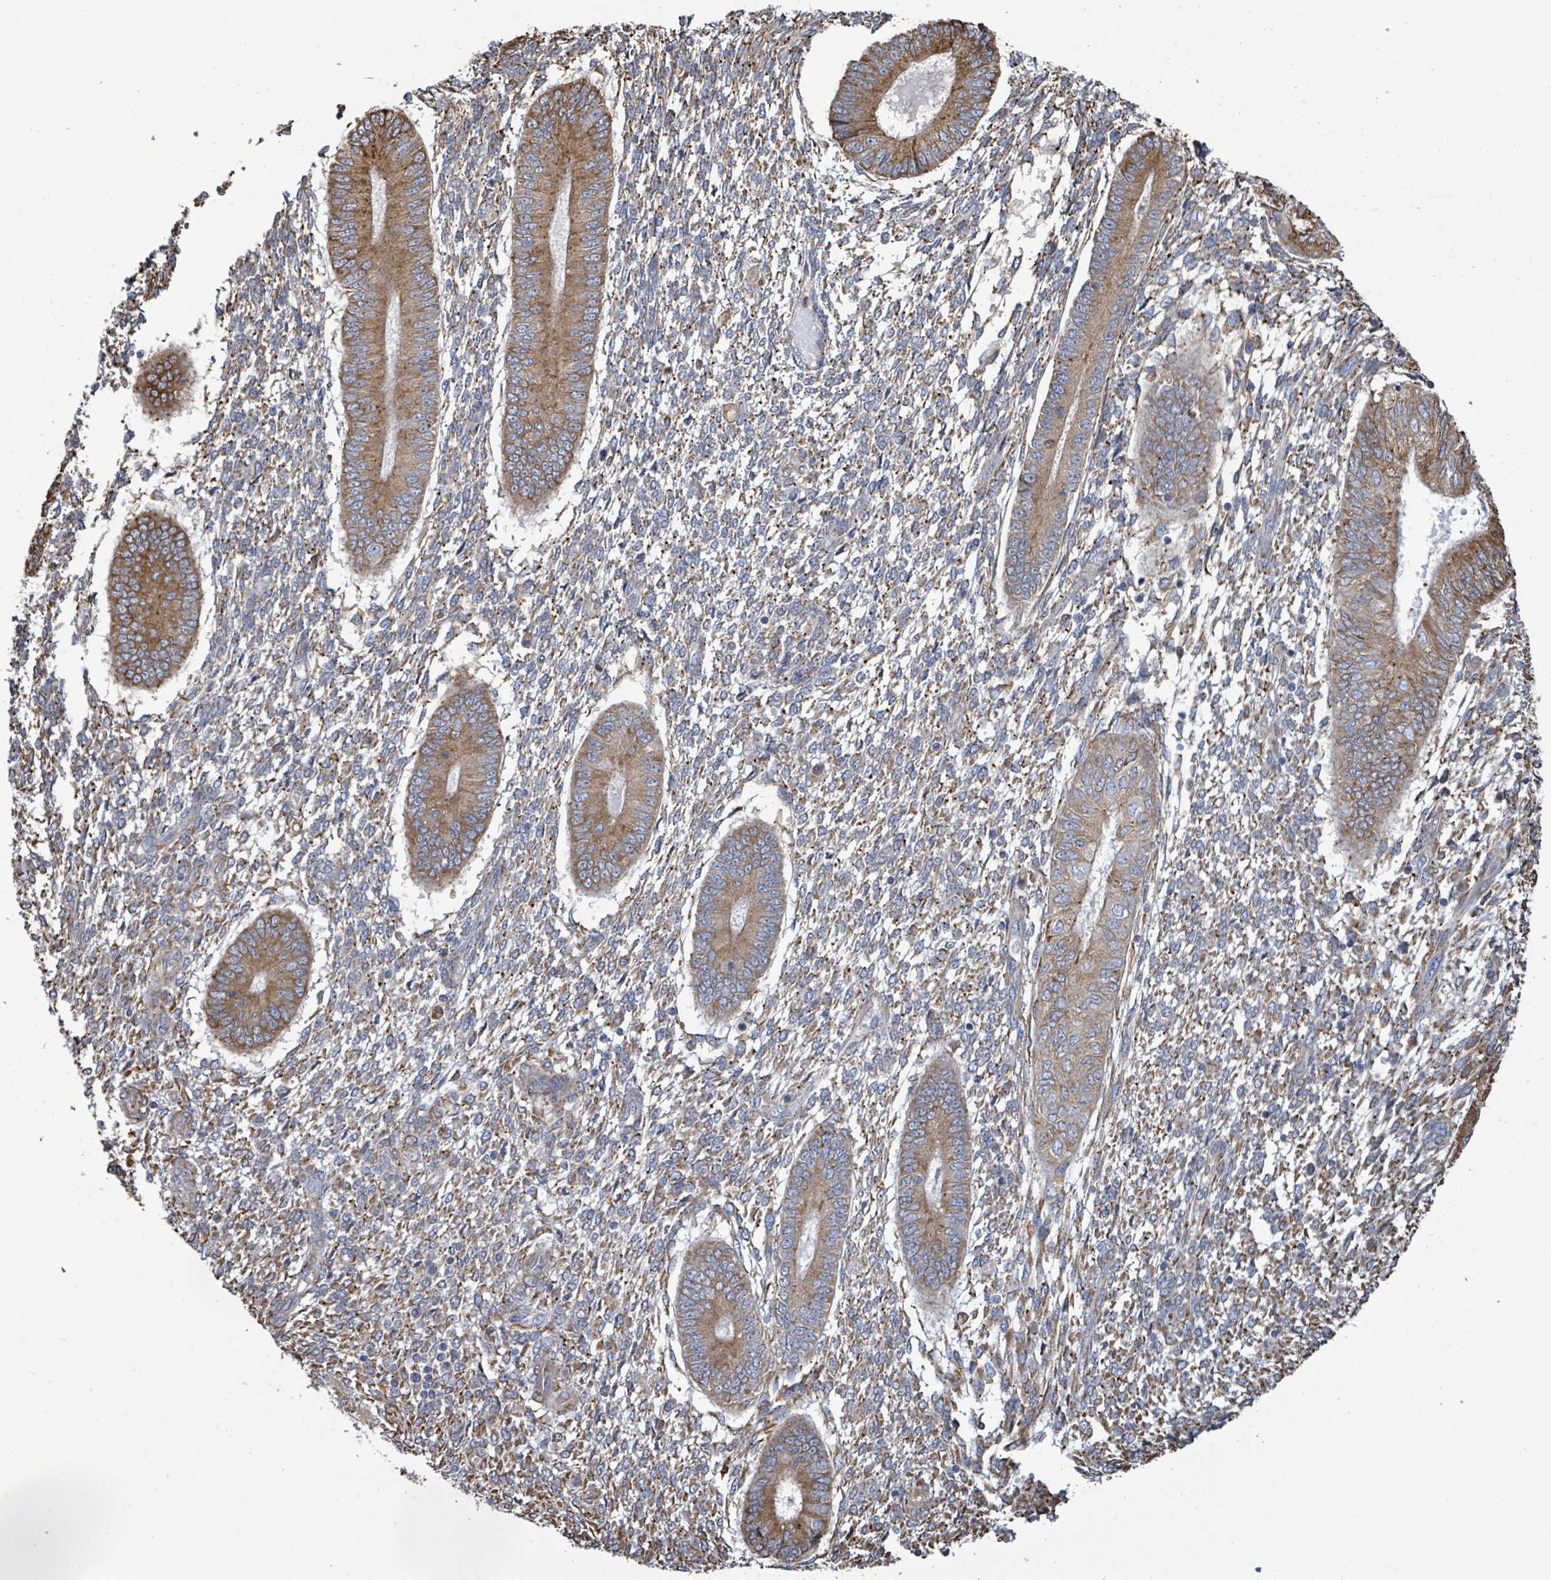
{"staining": {"intensity": "moderate", "quantity": ">75%", "location": "cytoplasmic/membranous"}, "tissue": "endometrium", "cell_type": "Cells in endometrial stroma", "image_type": "normal", "snomed": [{"axis": "morphology", "description": "Normal tissue, NOS"}, {"axis": "topography", "description": "Endometrium"}], "caption": "Immunohistochemical staining of benign endometrium exhibits medium levels of moderate cytoplasmic/membranous staining in about >75% of cells in endometrial stroma.", "gene": "RFPL4AL1", "patient": {"sex": "female", "age": 49}}